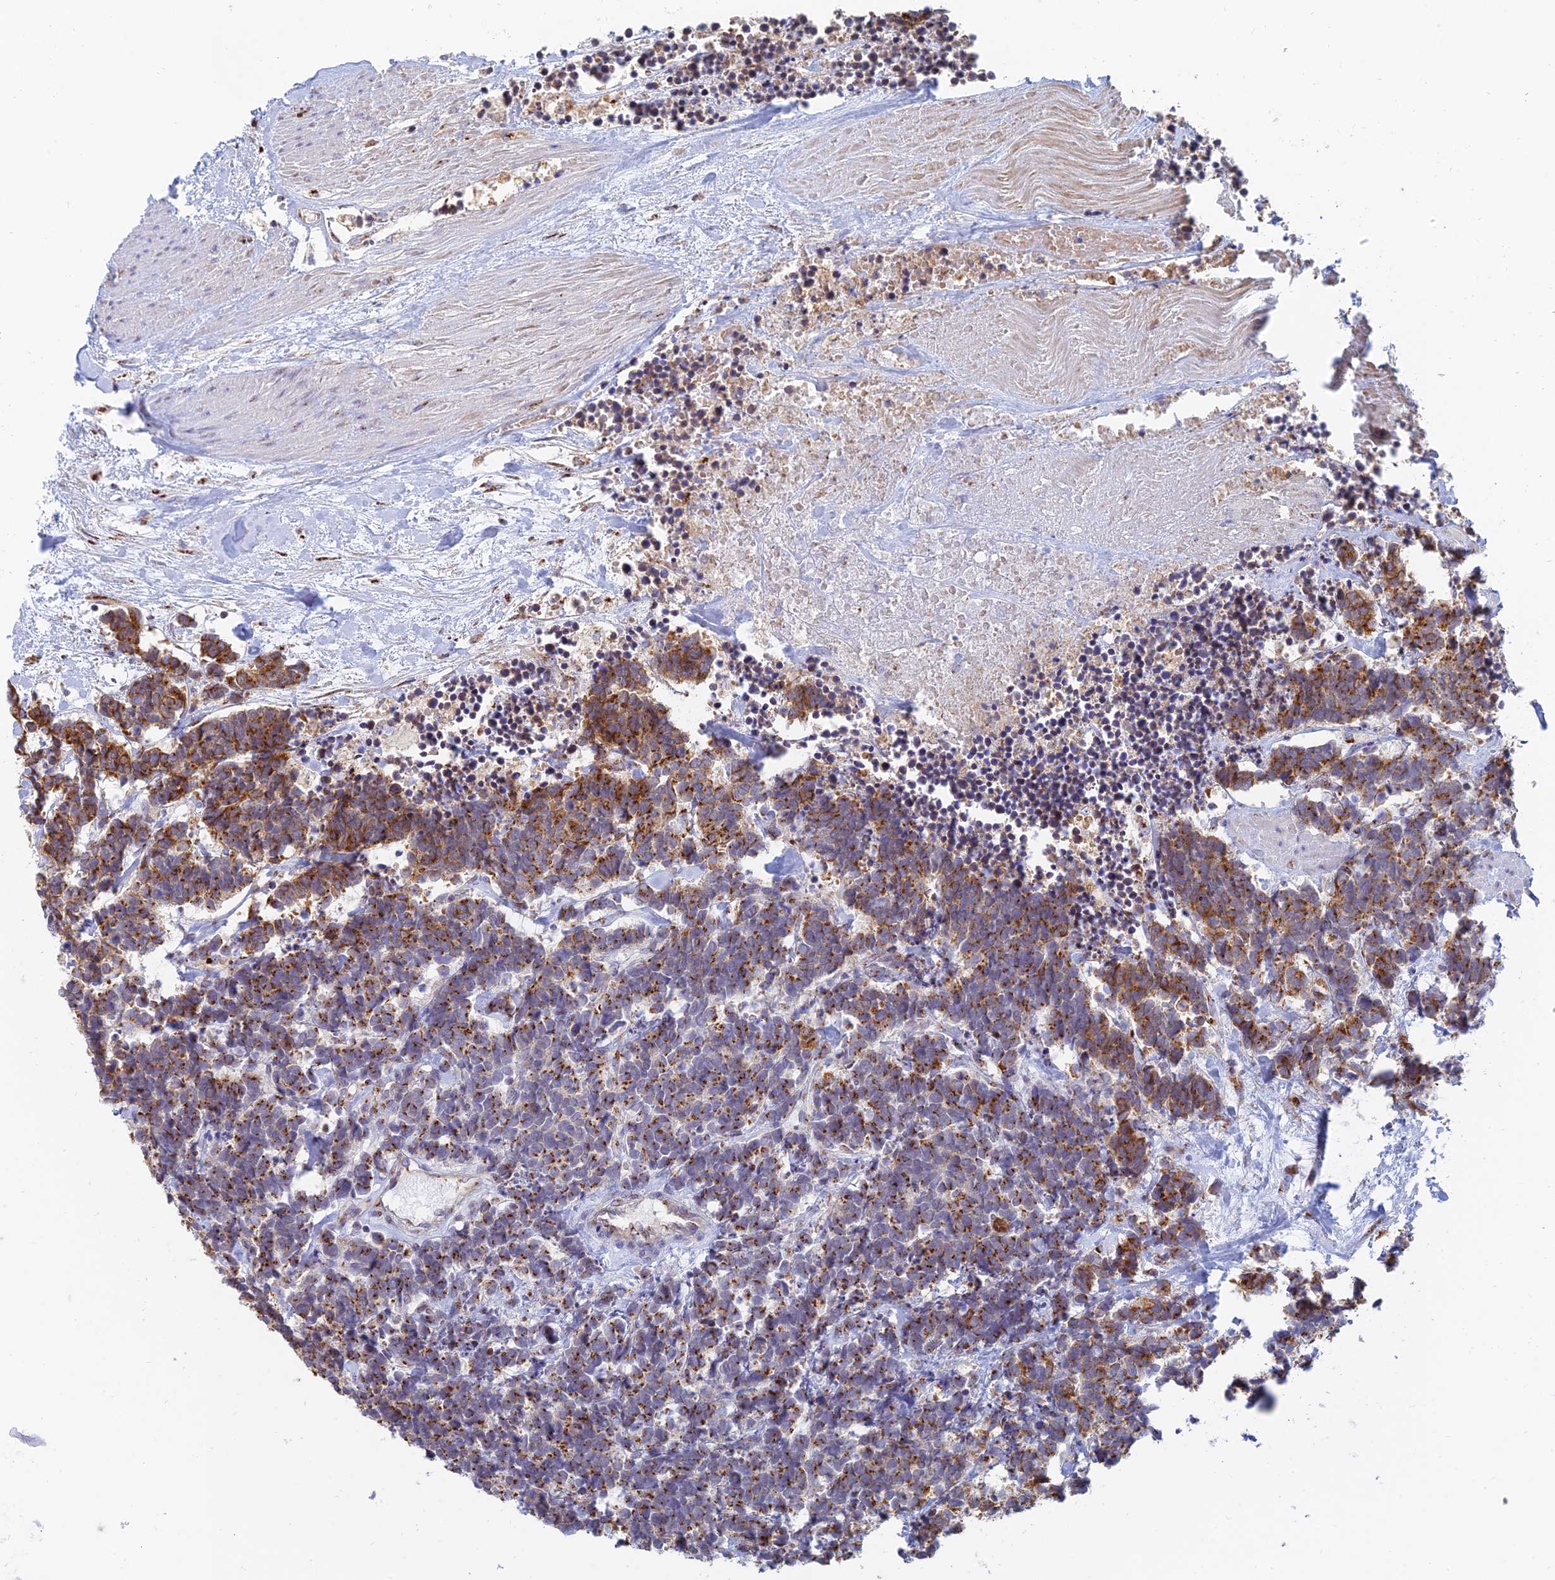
{"staining": {"intensity": "strong", "quantity": "25%-75%", "location": "cytoplasmic/membranous"}, "tissue": "carcinoid", "cell_type": "Tumor cells", "image_type": "cancer", "snomed": [{"axis": "morphology", "description": "Carcinoma, NOS"}, {"axis": "morphology", "description": "Carcinoid, malignant, NOS"}, {"axis": "topography", "description": "Urinary bladder"}], "caption": "Tumor cells reveal high levels of strong cytoplasmic/membranous expression in approximately 25%-75% of cells in carcinoma. The staining was performed using DAB (3,3'-diaminobenzidine) to visualize the protein expression in brown, while the nuclei were stained in blue with hematoxylin (Magnification: 20x).", "gene": "HS2ST1", "patient": {"sex": "male", "age": 57}}